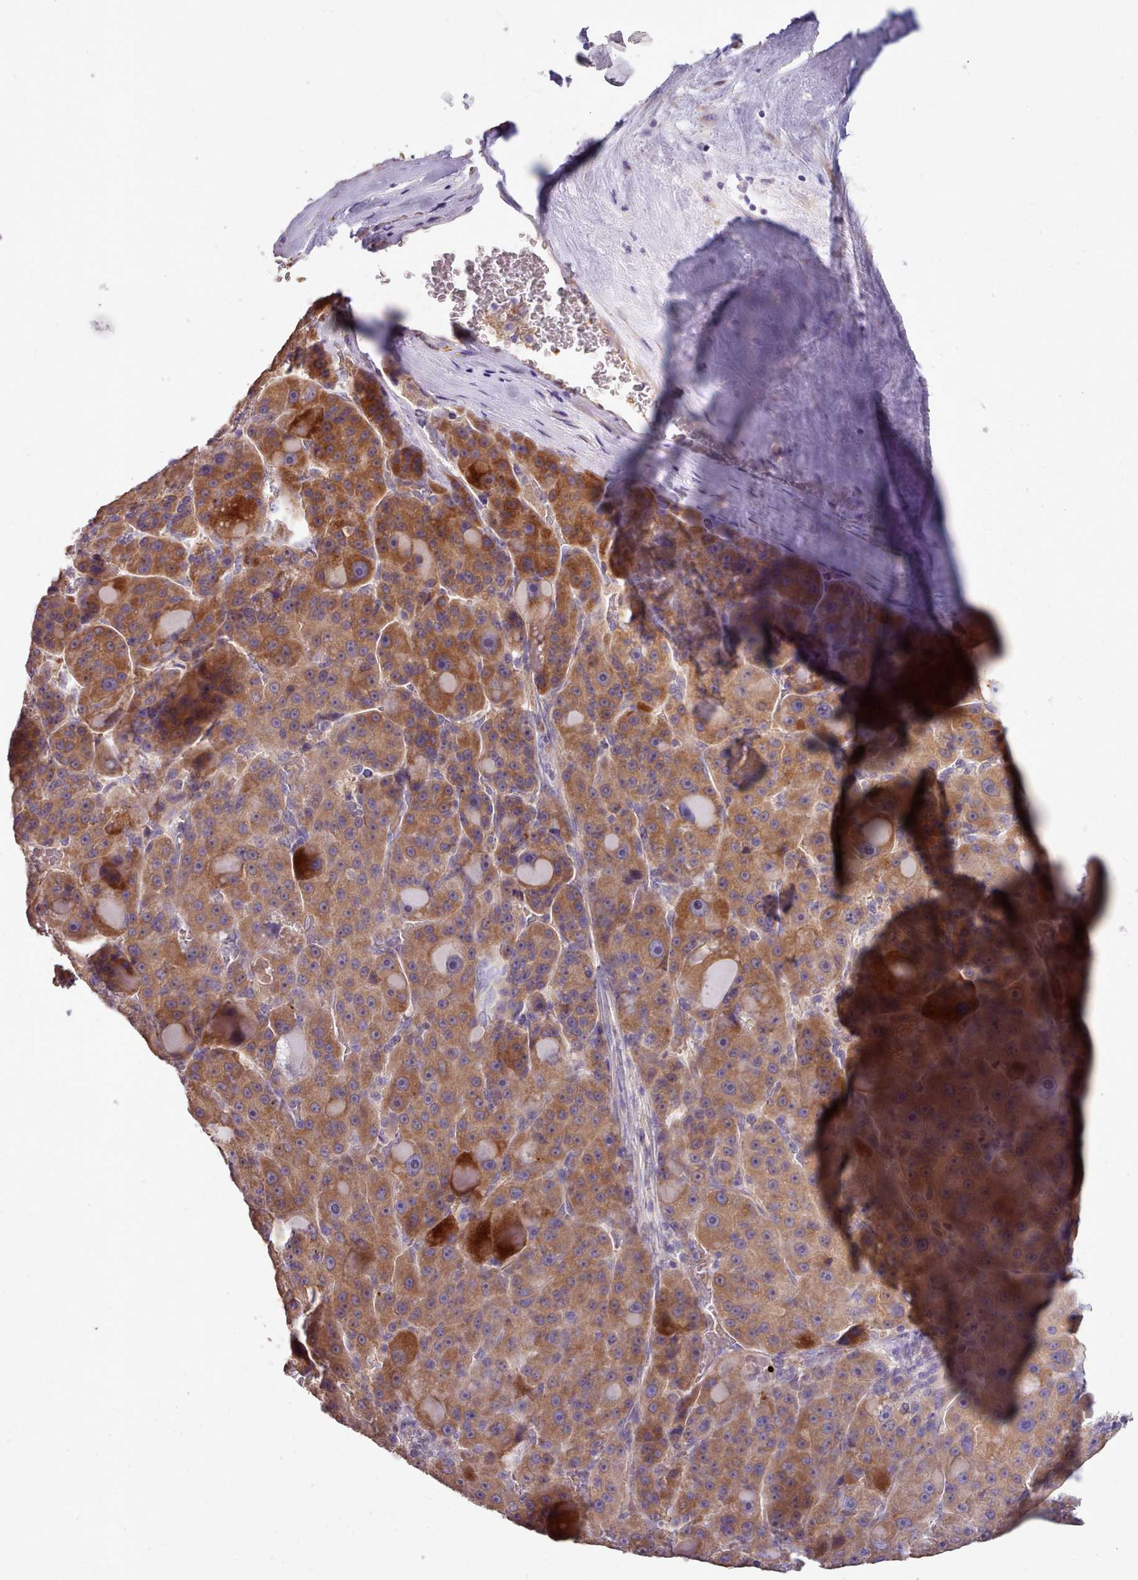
{"staining": {"intensity": "moderate", "quantity": ">75%", "location": "cytoplasmic/membranous"}, "tissue": "liver cancer", "cell_type": "Tumor cells", "image_type": "cancer", "snomed": [{"axis": "morphology", "description": "Carcinoma, Hepatocellular, NOS"}, {"axis": "topography", "description": "Liver"}], "caption": "Immunohistochemical staining of human liver cancer (hepatocellular carcinoma) exhibits medium levels of moderate cytoplasmic/membranous staining in approximately >75% of tumor cells. The staining is performed using DAB brown chromogen to label protein expression. The nuclei are counter-stained blue using hematoxylin.", "gene": "DPF1", "patient": {"sex": "male", "age": 76}}